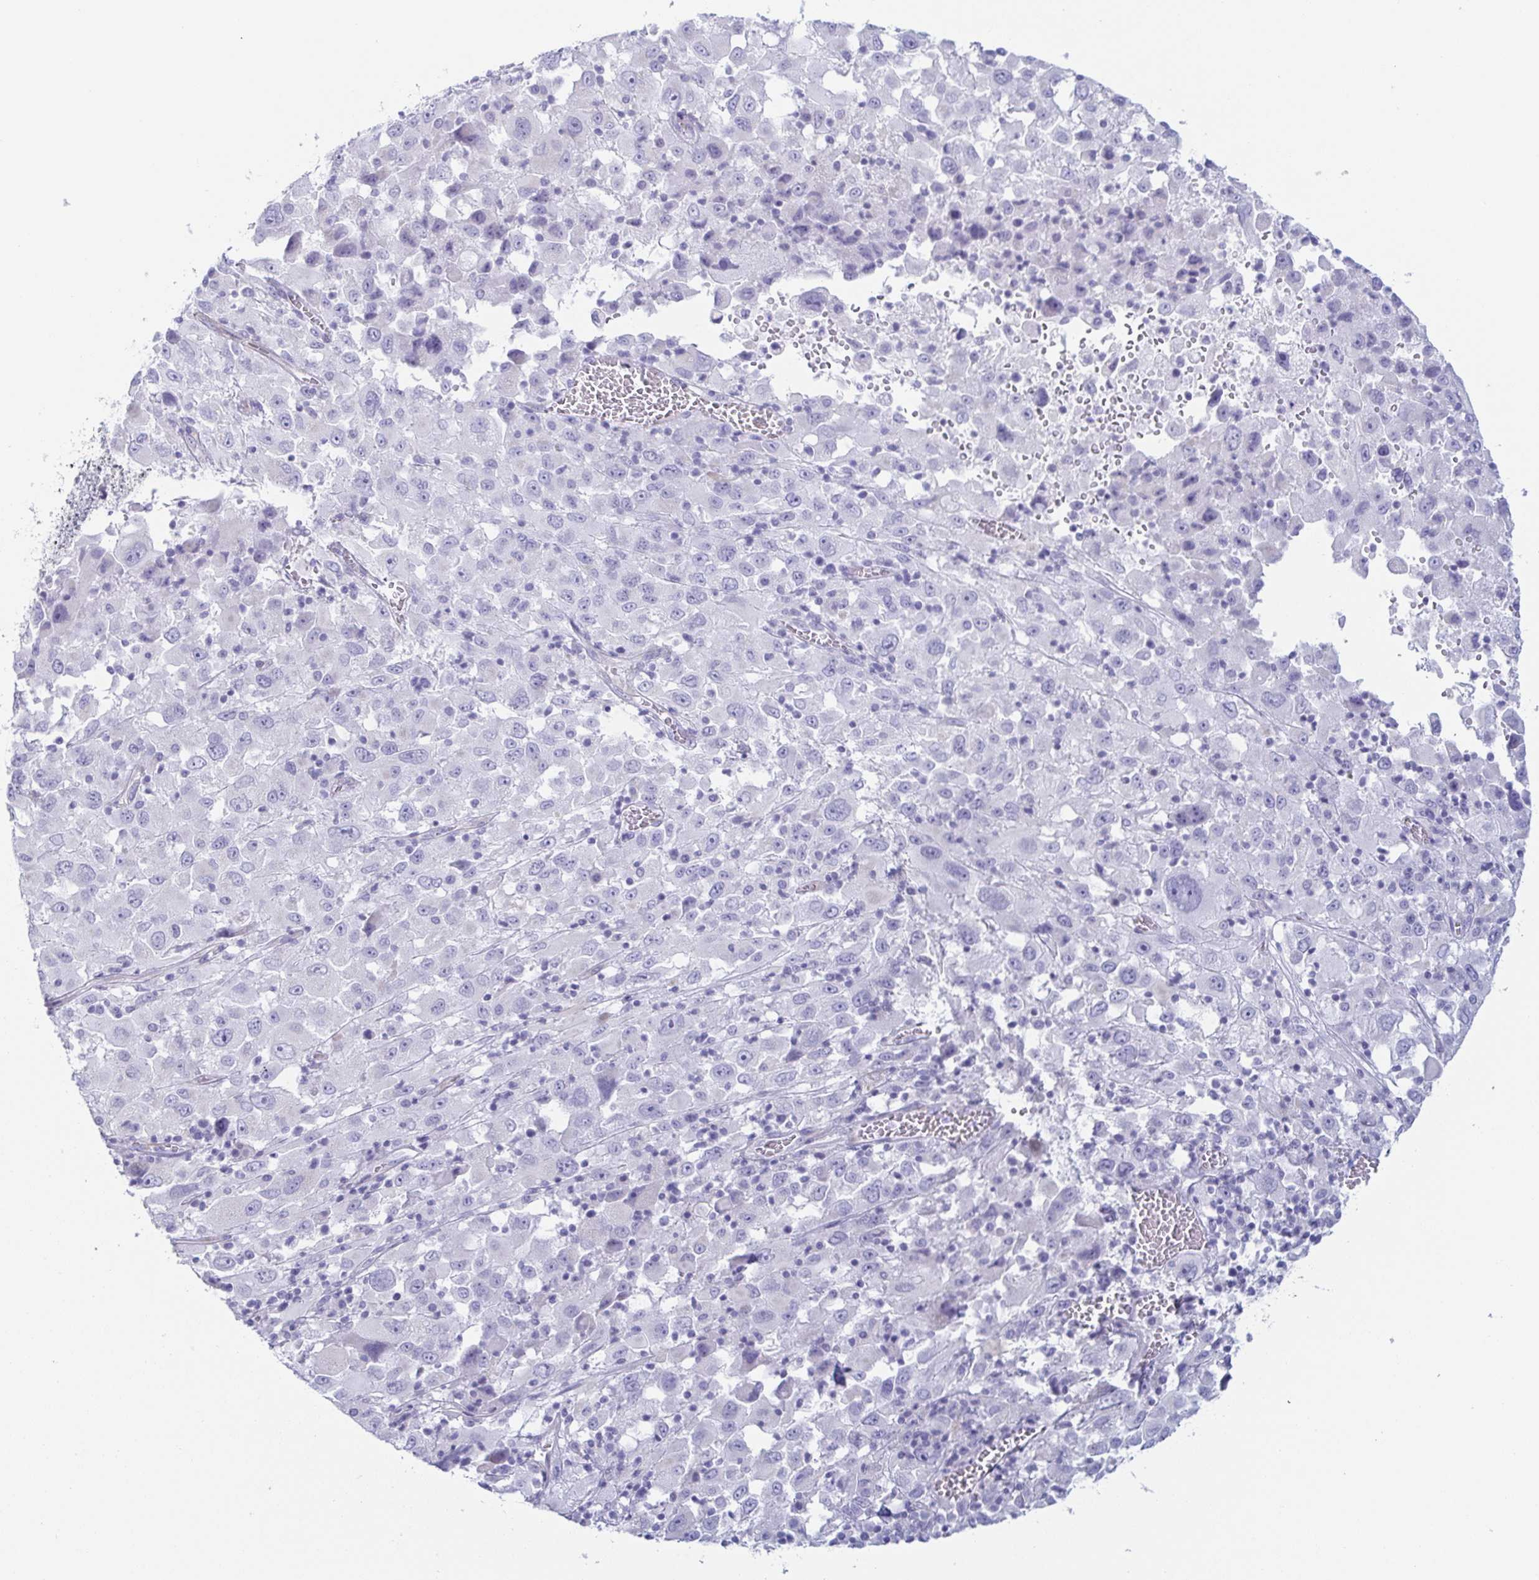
{"staining": {"intensity": "negative", "quantity": "none", "location": "none"}, "tissue": "melanoma", "cell_type": "Tumor cells", "image_type": "cancer", "snomed": [{"axis": "morphology", "description": "Malignant melanoma, Metastatic site"}, {"axis": "topography", "description": "Soft tissue"}], "caption": "This histopathology image is of melanoma stained with IHC to label a protein in brown with the nuclei are counter-stained blue. There is no expression in tumor cells.", "gene": "PRR27", "patient": {"sex": "male", "age": 50}}